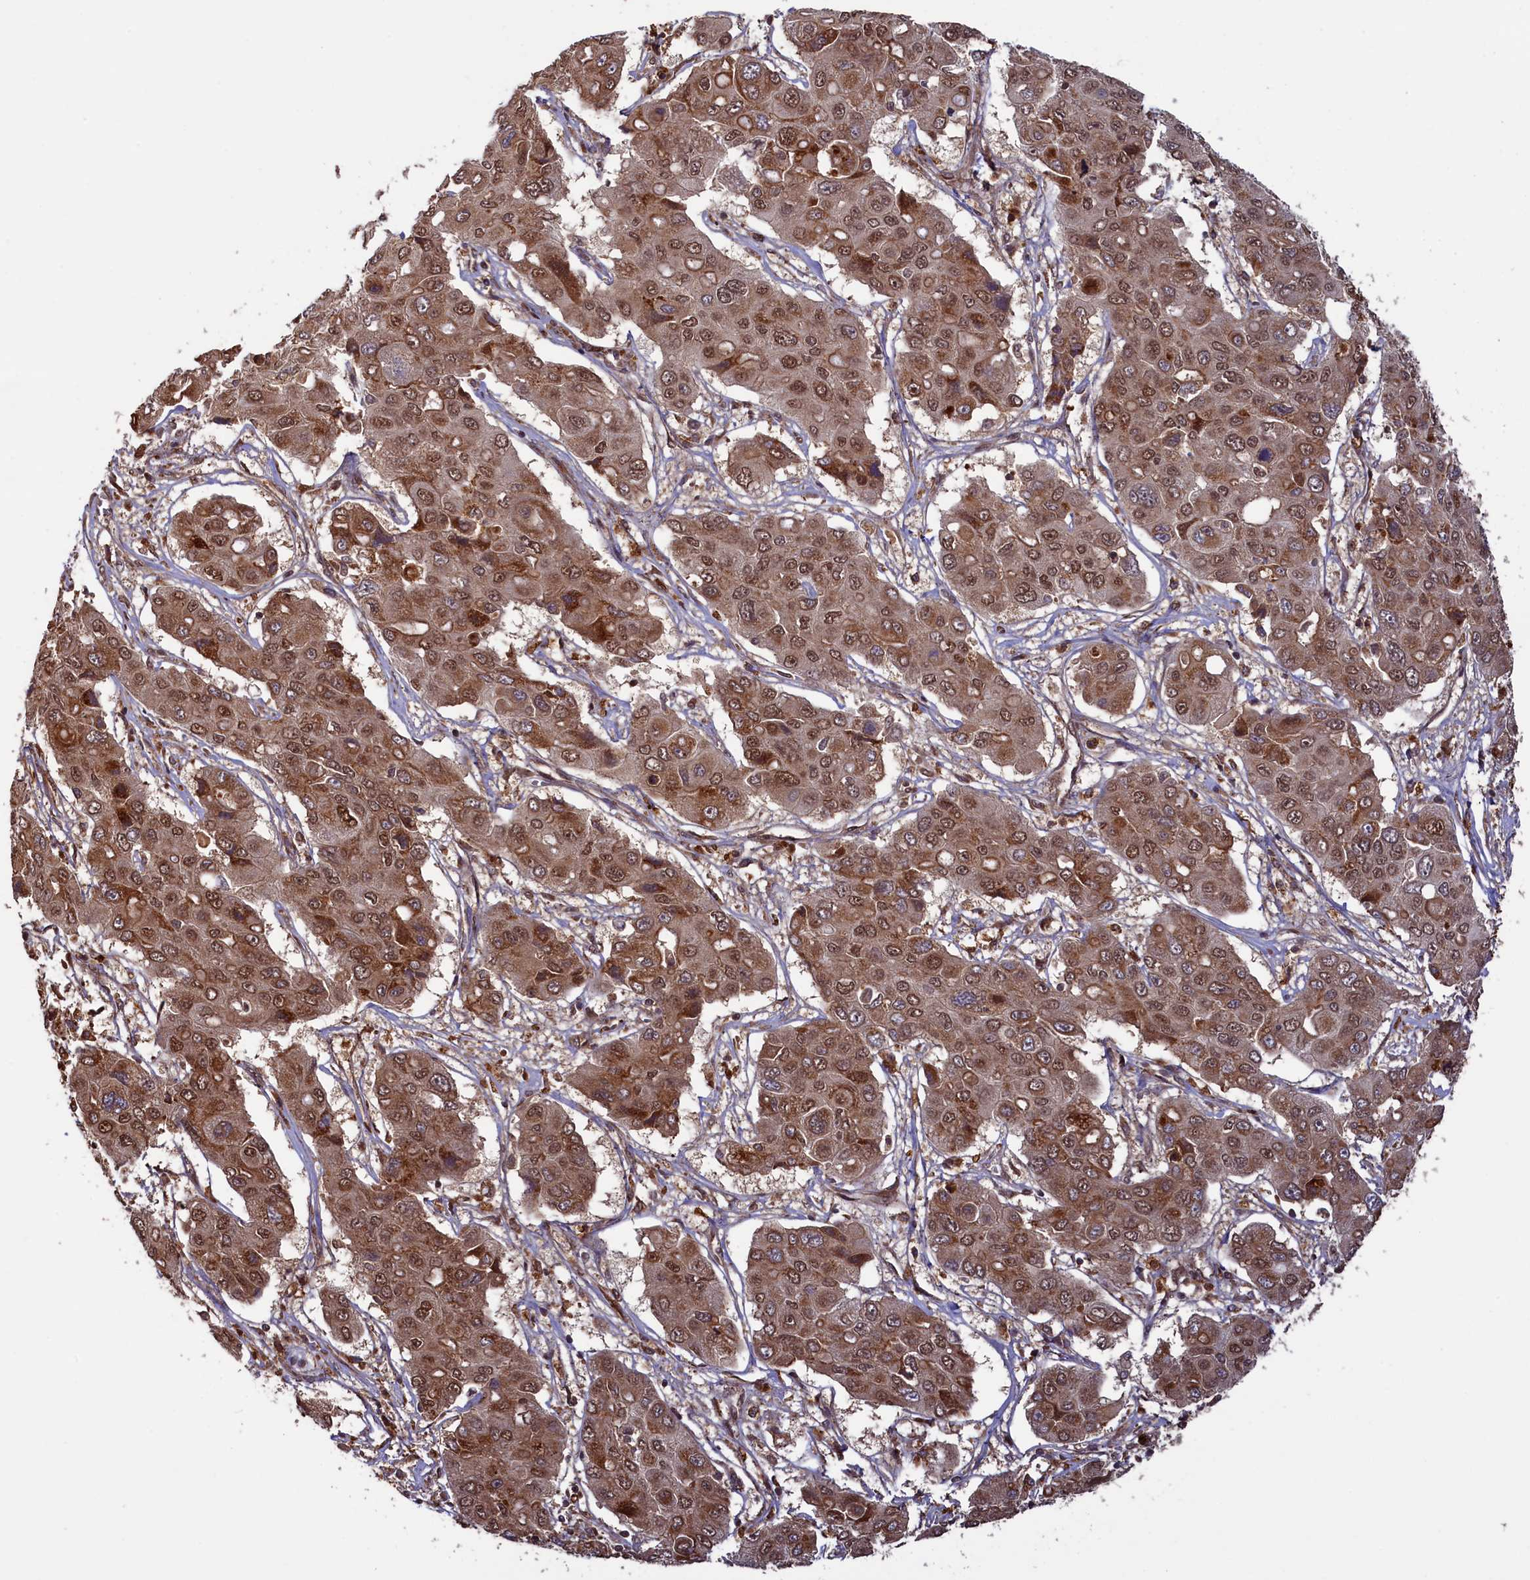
{"staining": {"intensity": "moderate", "quantity": ">75%", "location": "cytoplasmic/membranous,nuclear"}, "tissue": "liver cancer", "cell_type": "Tumor cells", "image_type": "cancer", "snomed": [{"axis": "morphology", "description": "Cholangiocarcinoma"}, {"axis": "topography", "description": "Liver"}], "caption": "Immunohistochemical staining of liver cholangiocarcinoma shows moderate cytoplasmic/membranous and nuclear protein staining in about >75% of tumor cells.", "gene": "NAE1", "patient": {"sex": "male", "age": 67}}